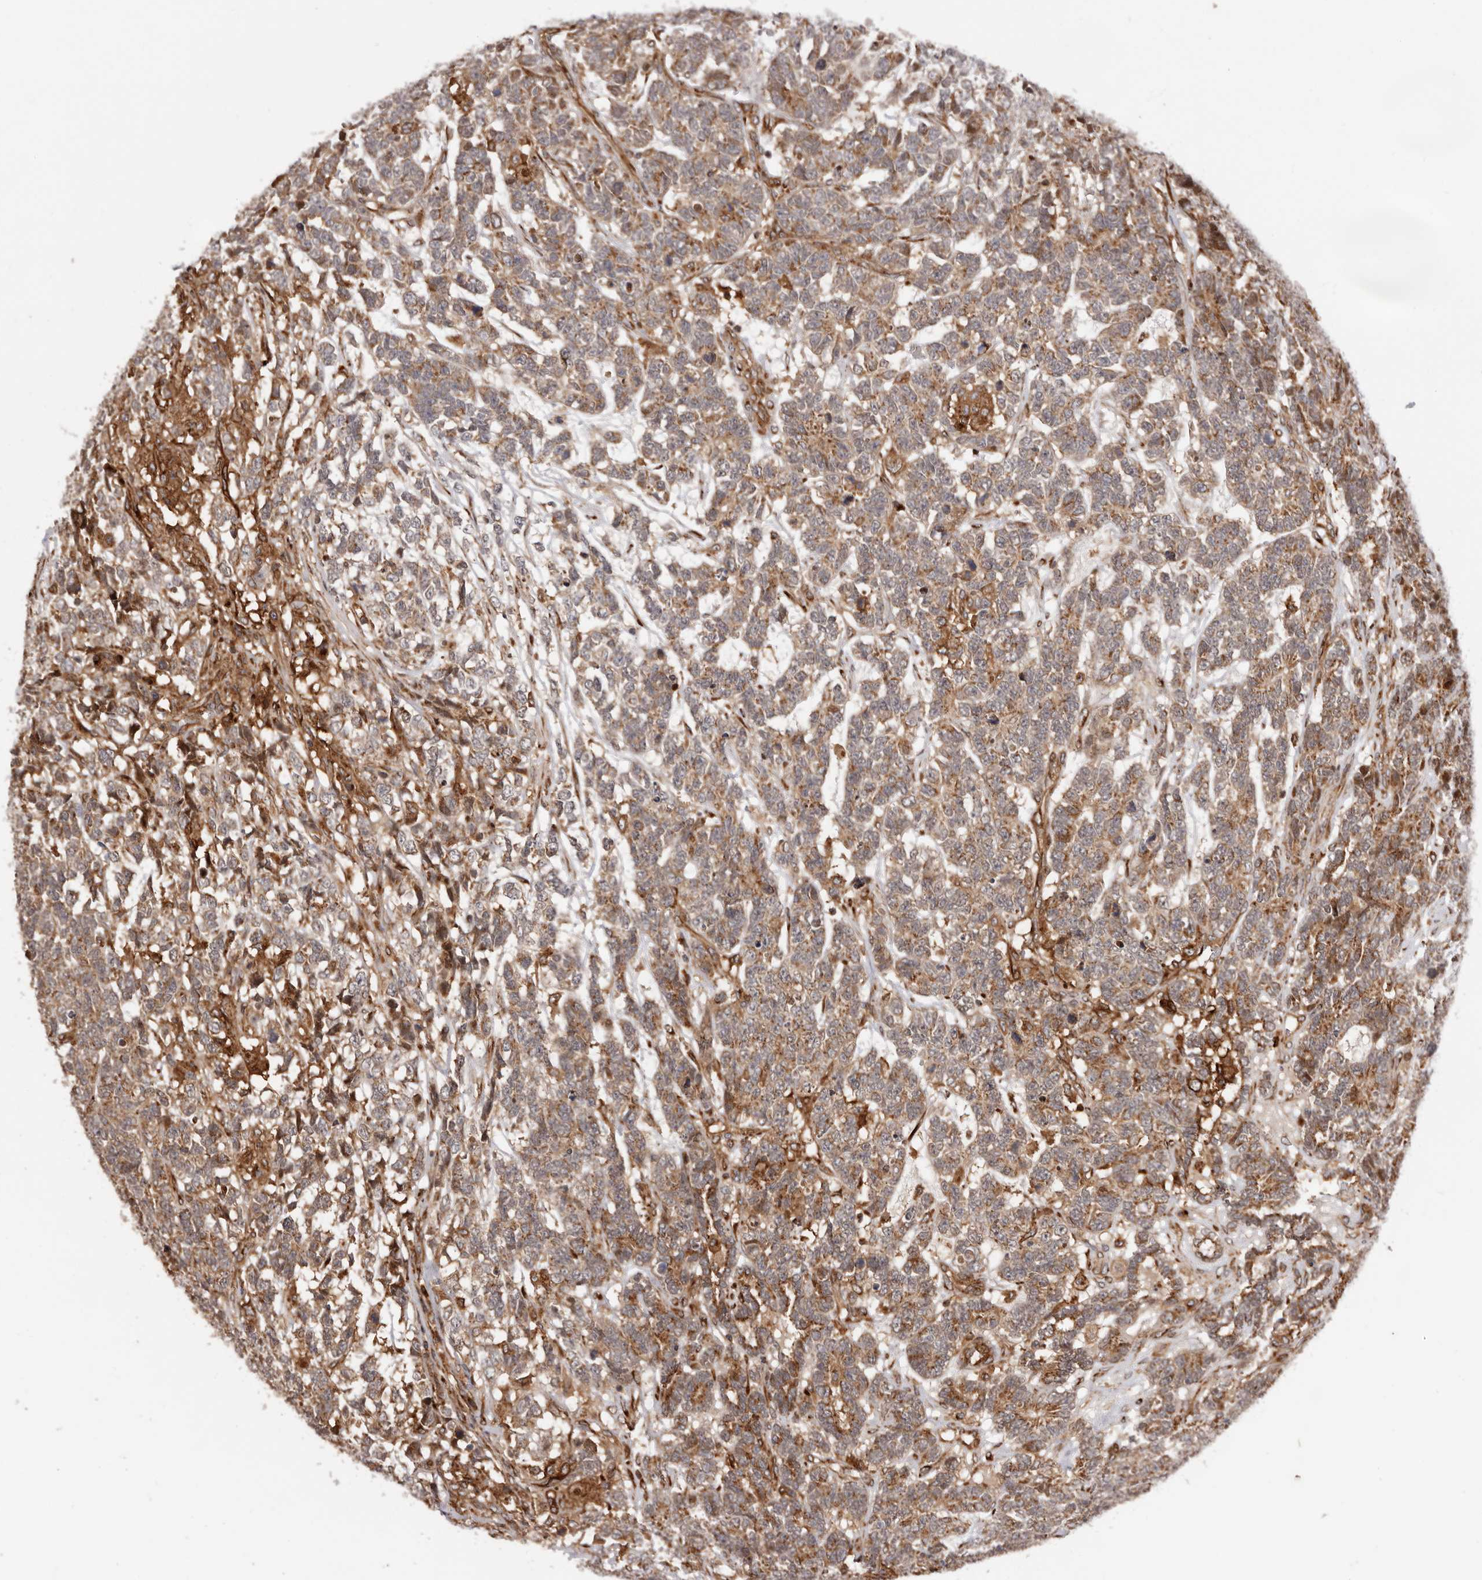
{"staining": {"intensity": "strong", "quantity": "25%-75%", "location": "cytoplasmic/membranous"}, "tissue": "testis cancer", "cell_type": "Tumor cells", "image_type": "cancer", "snomed": [{"axis": "morphology", "description": "Carcinoma, Embryonal, NOS"}, {"axis": "topography", "description": "Testis"}], "caption": "Embryonal carcinoma (testis) stained for a protein displays strong cytoplasmic/membranous positivity in tumor cells.", "gene": "GPR27", "patient": {"sex": "male", "age": 26}}